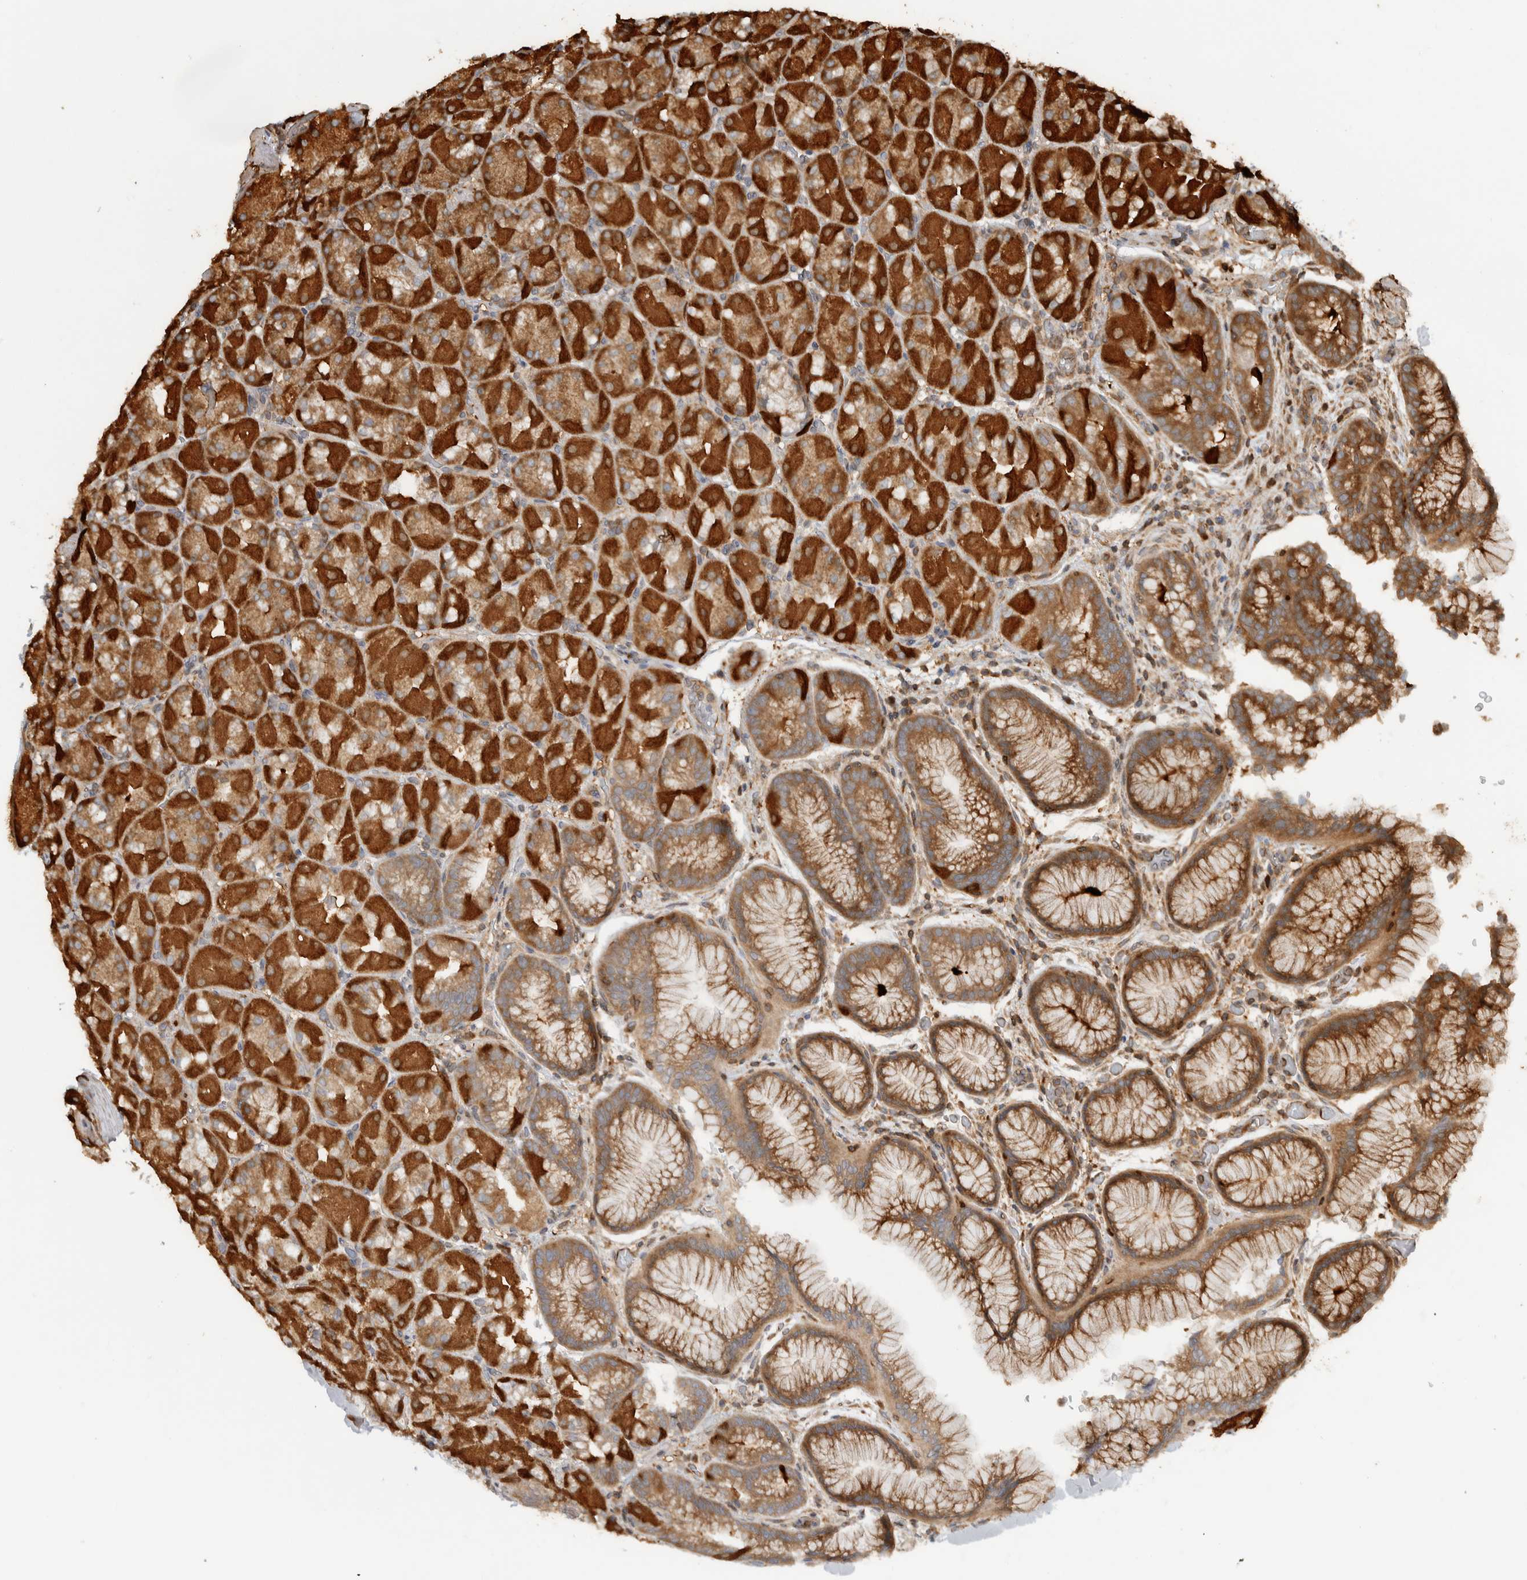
{"staining": {"intensity": "strong", "quantity": ">75%", "location": "cytoplasmic/membranous"}, "tissue": "stomach", "cell_type": "Glandular cells", "image_type": "normal", "snomed": [{"axis": "morphology", "description": "Normal tissue, NOS"}, {"axis": "topography", "description": "Stomach, upper"}, {"axis": "topography", "description": "Stomach"}], "caption": "Immunohistochemistry image of normal stomach: human stomach stained using immunohistochemistry (IHC) exhibits high levels of strong protein expression localized specifically in the cytoplasmic/membranous of glandular cells, appearing as a cytoplasmic/membranous brown color.", "gene": "CNTROB", "patient": {"sex": "male", "age": 48}}